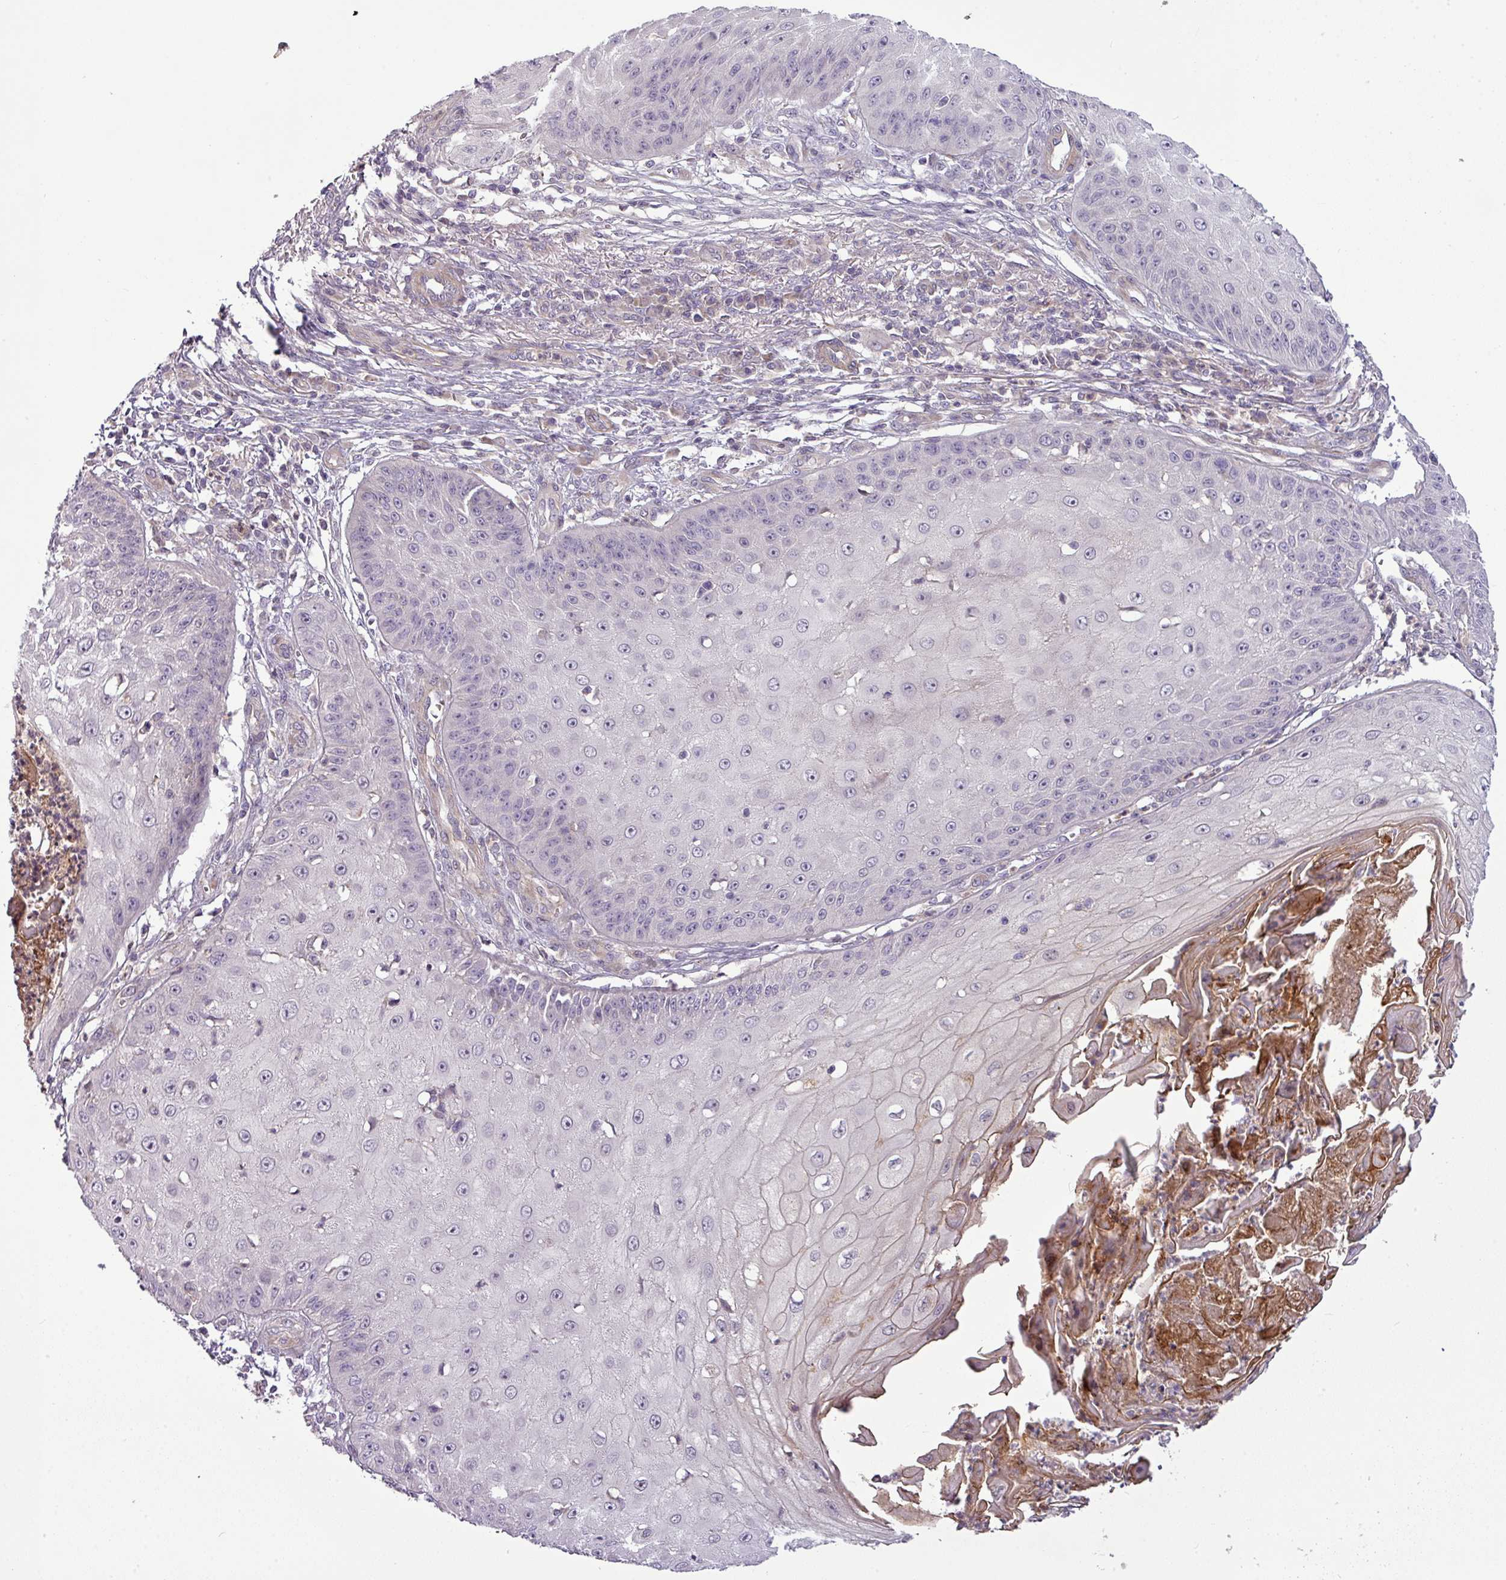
{"staining": {"intensity": "negative", "quantity": "none", "location": "none"}, "tissue": "skin cancer", "cell_type": "Tumor cells", "image_type": "cancer", "snomed": [{"axis": "morphology", "description": "Squamous cell carcinoma, NOS"}, {"axis": "topography", "description": "Skin"}], "caption": "The photomicrograph reveals no significant staining in tumor cells of skin cancer.", "gene": "ZNF35", "patient": {"sex": "male", "age": 70}}